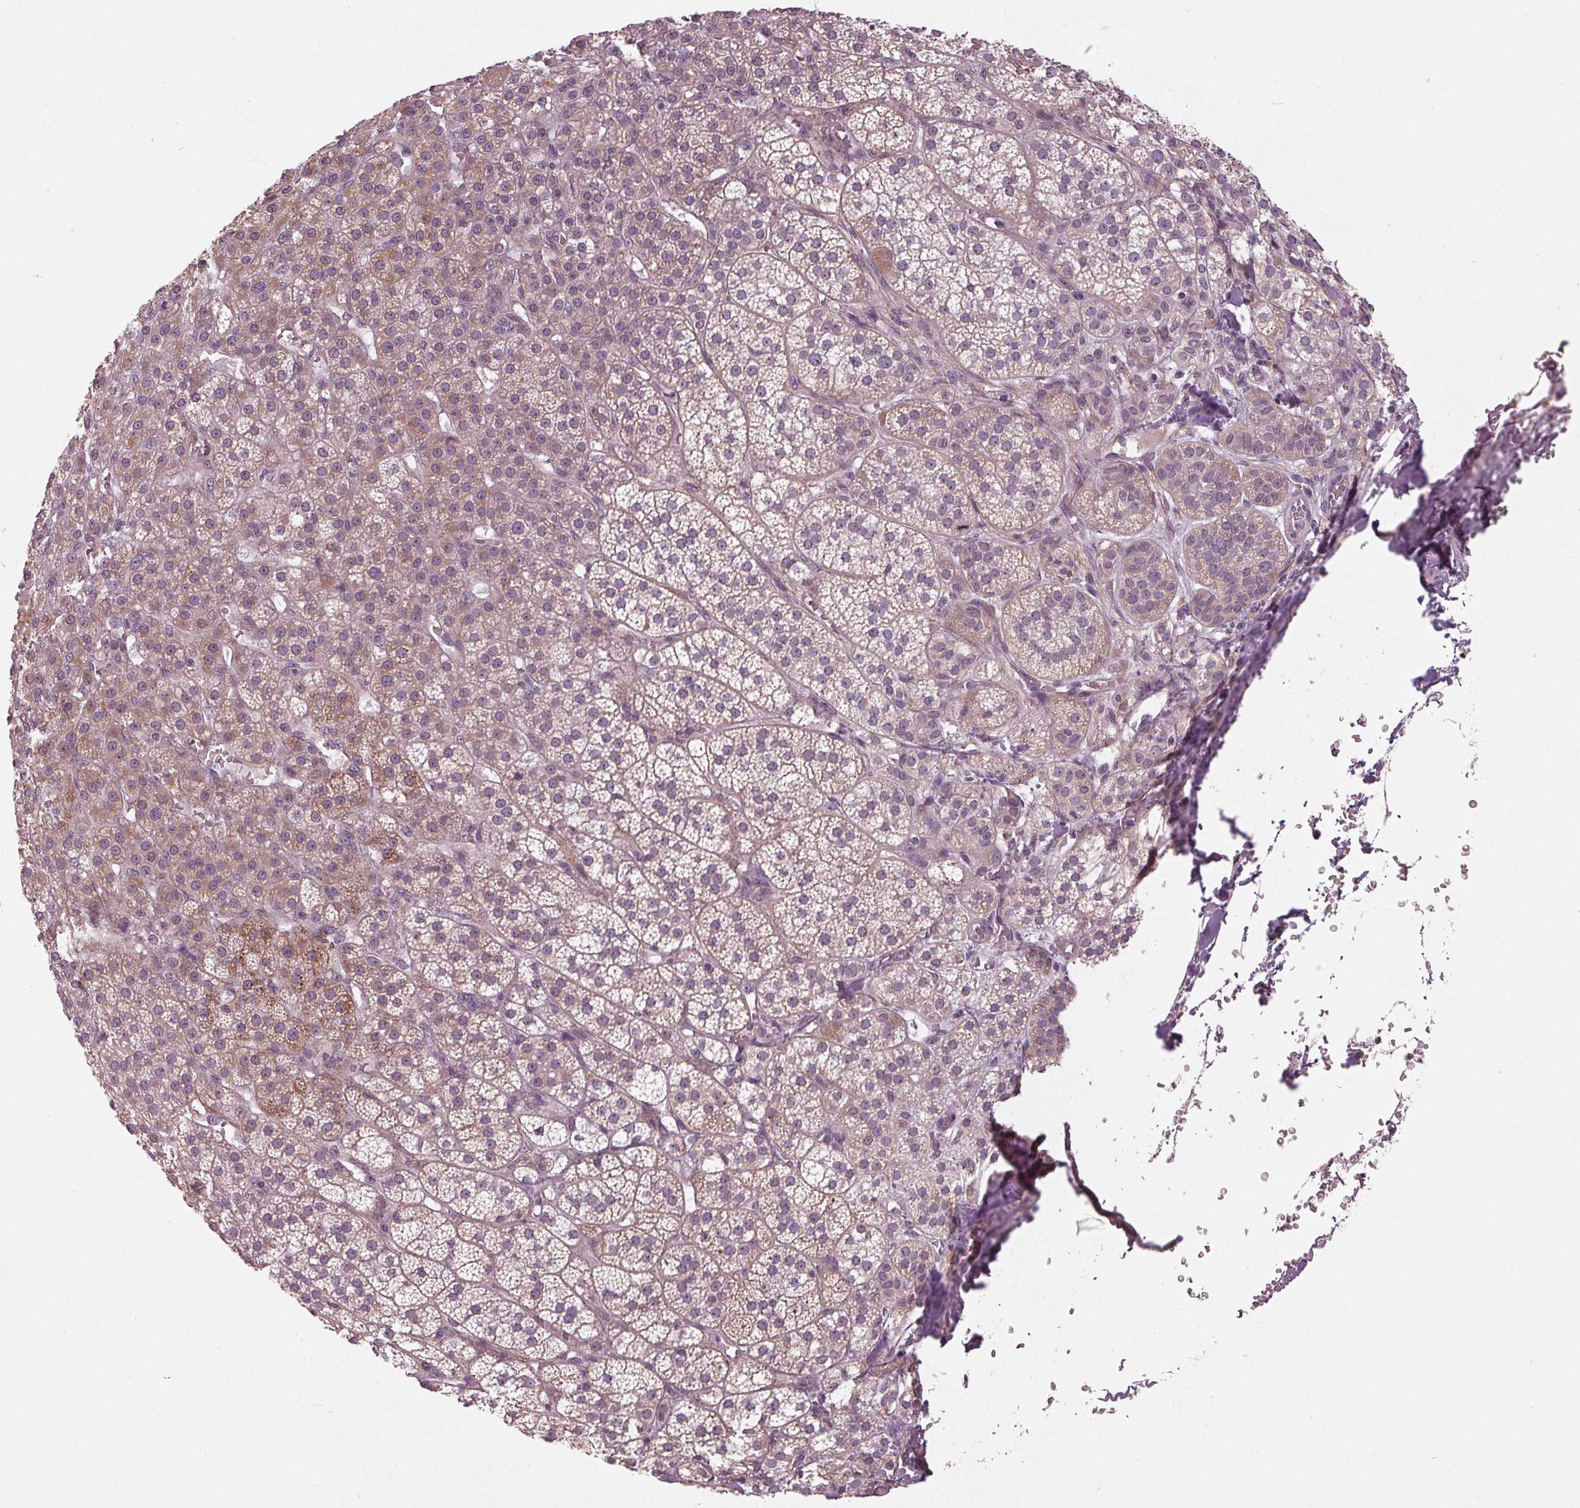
{"staining": {"intensity": "moderate", "quantity": "25%-75%", "location": "cytoplasmic/membranous"}, "tissue": "adrenal gland", "cell_type": "Glandular cells", "image_type": "normal", "snomed": [{"axis": "morphology", "description": "Normal tissue, NOS"}, {"axis": "topography", "description": "Adrenal gland"}], "caption": "Immunohistochemical staining of normal adrenal gland reveals moderate cytoplasmic/membranous protein staining in about 25%-75% of glandular cells.", "gene": "ZNF605", "patient": {"sex": "female", "age": 60}}